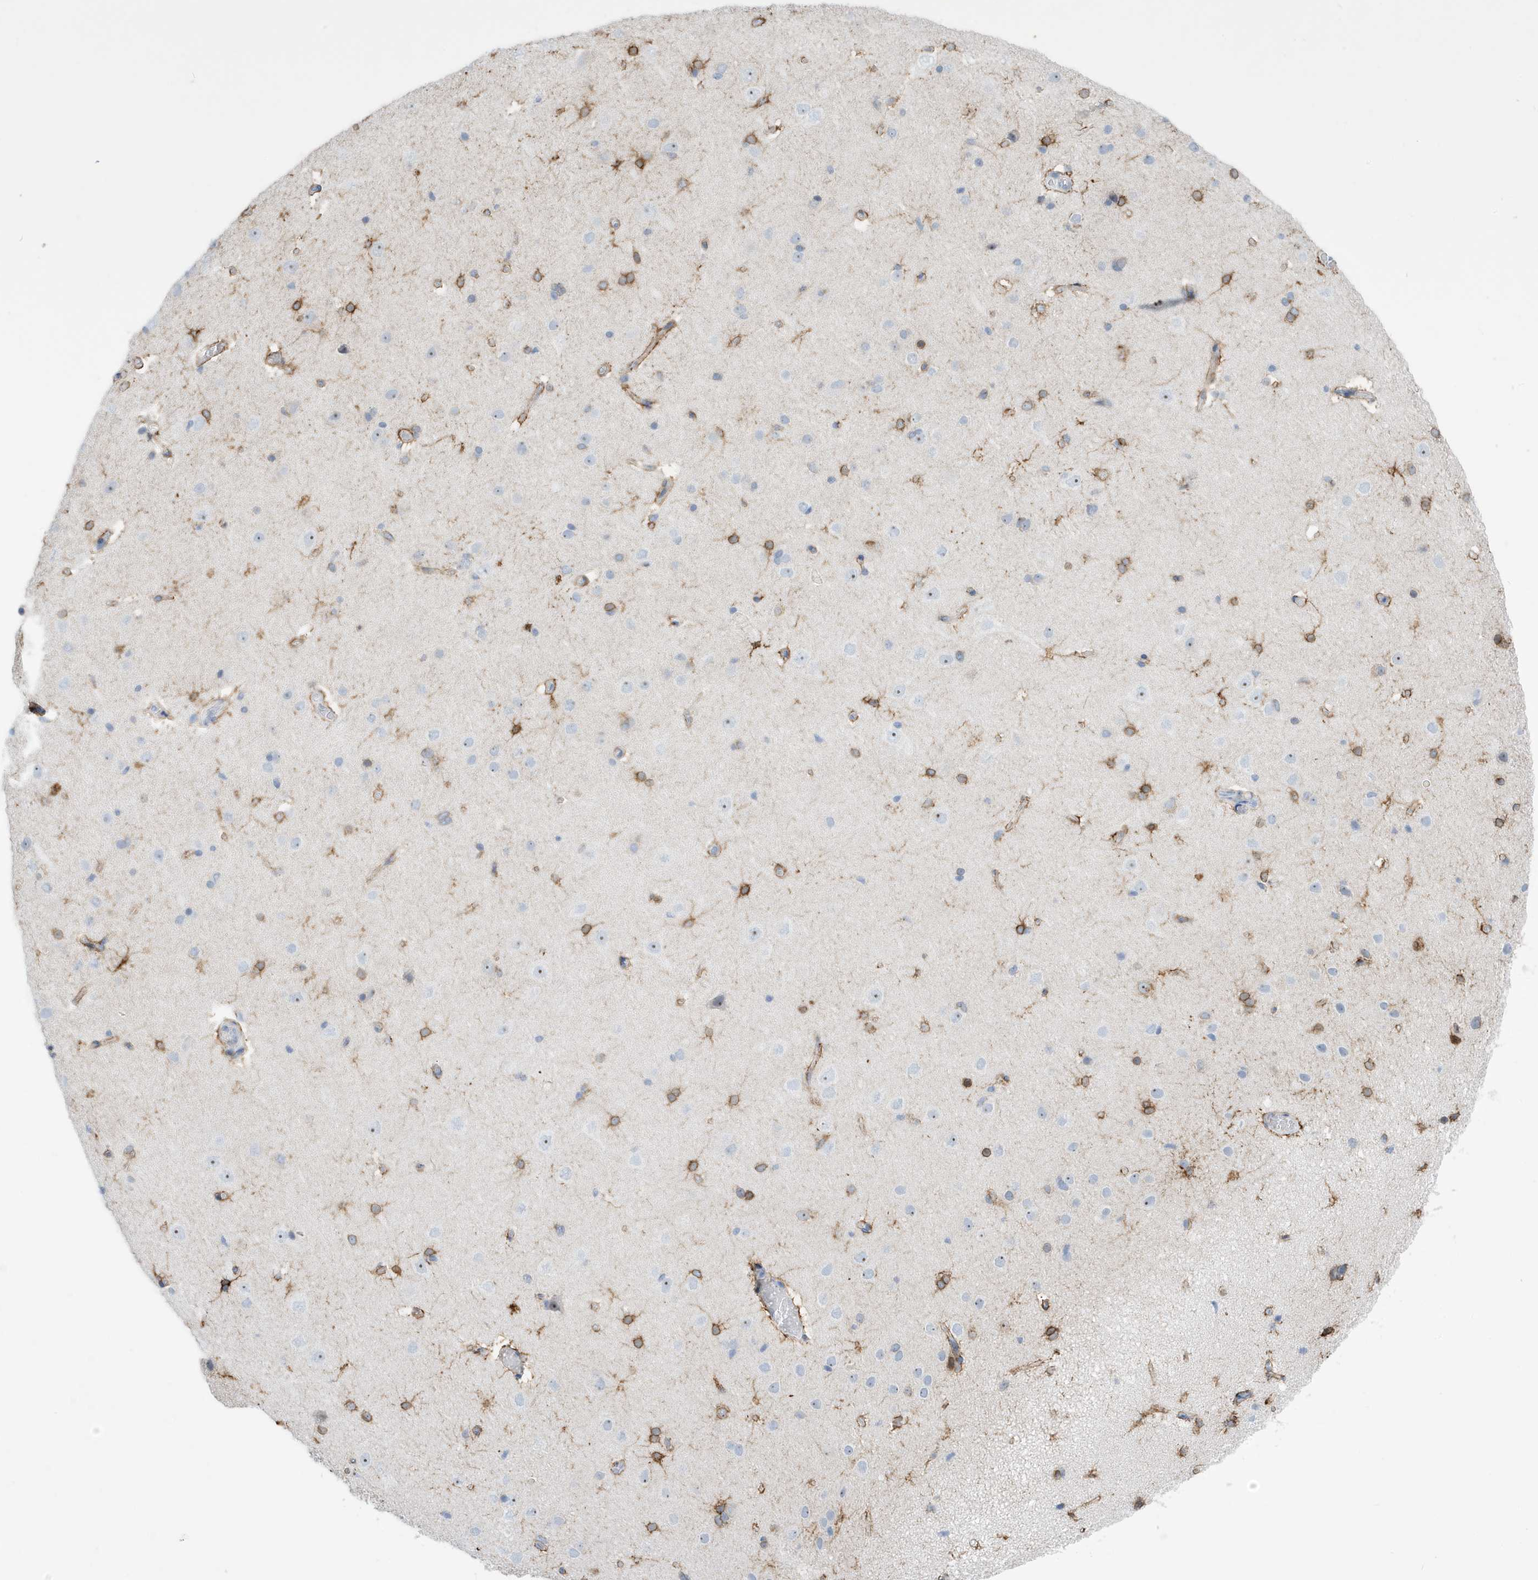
{"staining": {"intensity": "negative", "quantity": "none", "location": "none"}, "tissue": "cerebral cortex", "cell_type": "Endothelial cells", "image_type": "normal", "snomed": [{"axis": "morphology", "description": "Normal tissue, NOS"}, {"axis": "topography", "description": "Cerebral cortex"}], "caption": "Image shows no protein positivity in endothelial cells of normal cerebral cortex.", "gene": "SEMA3F", "patient": {"sex": "male", "age": 34}}